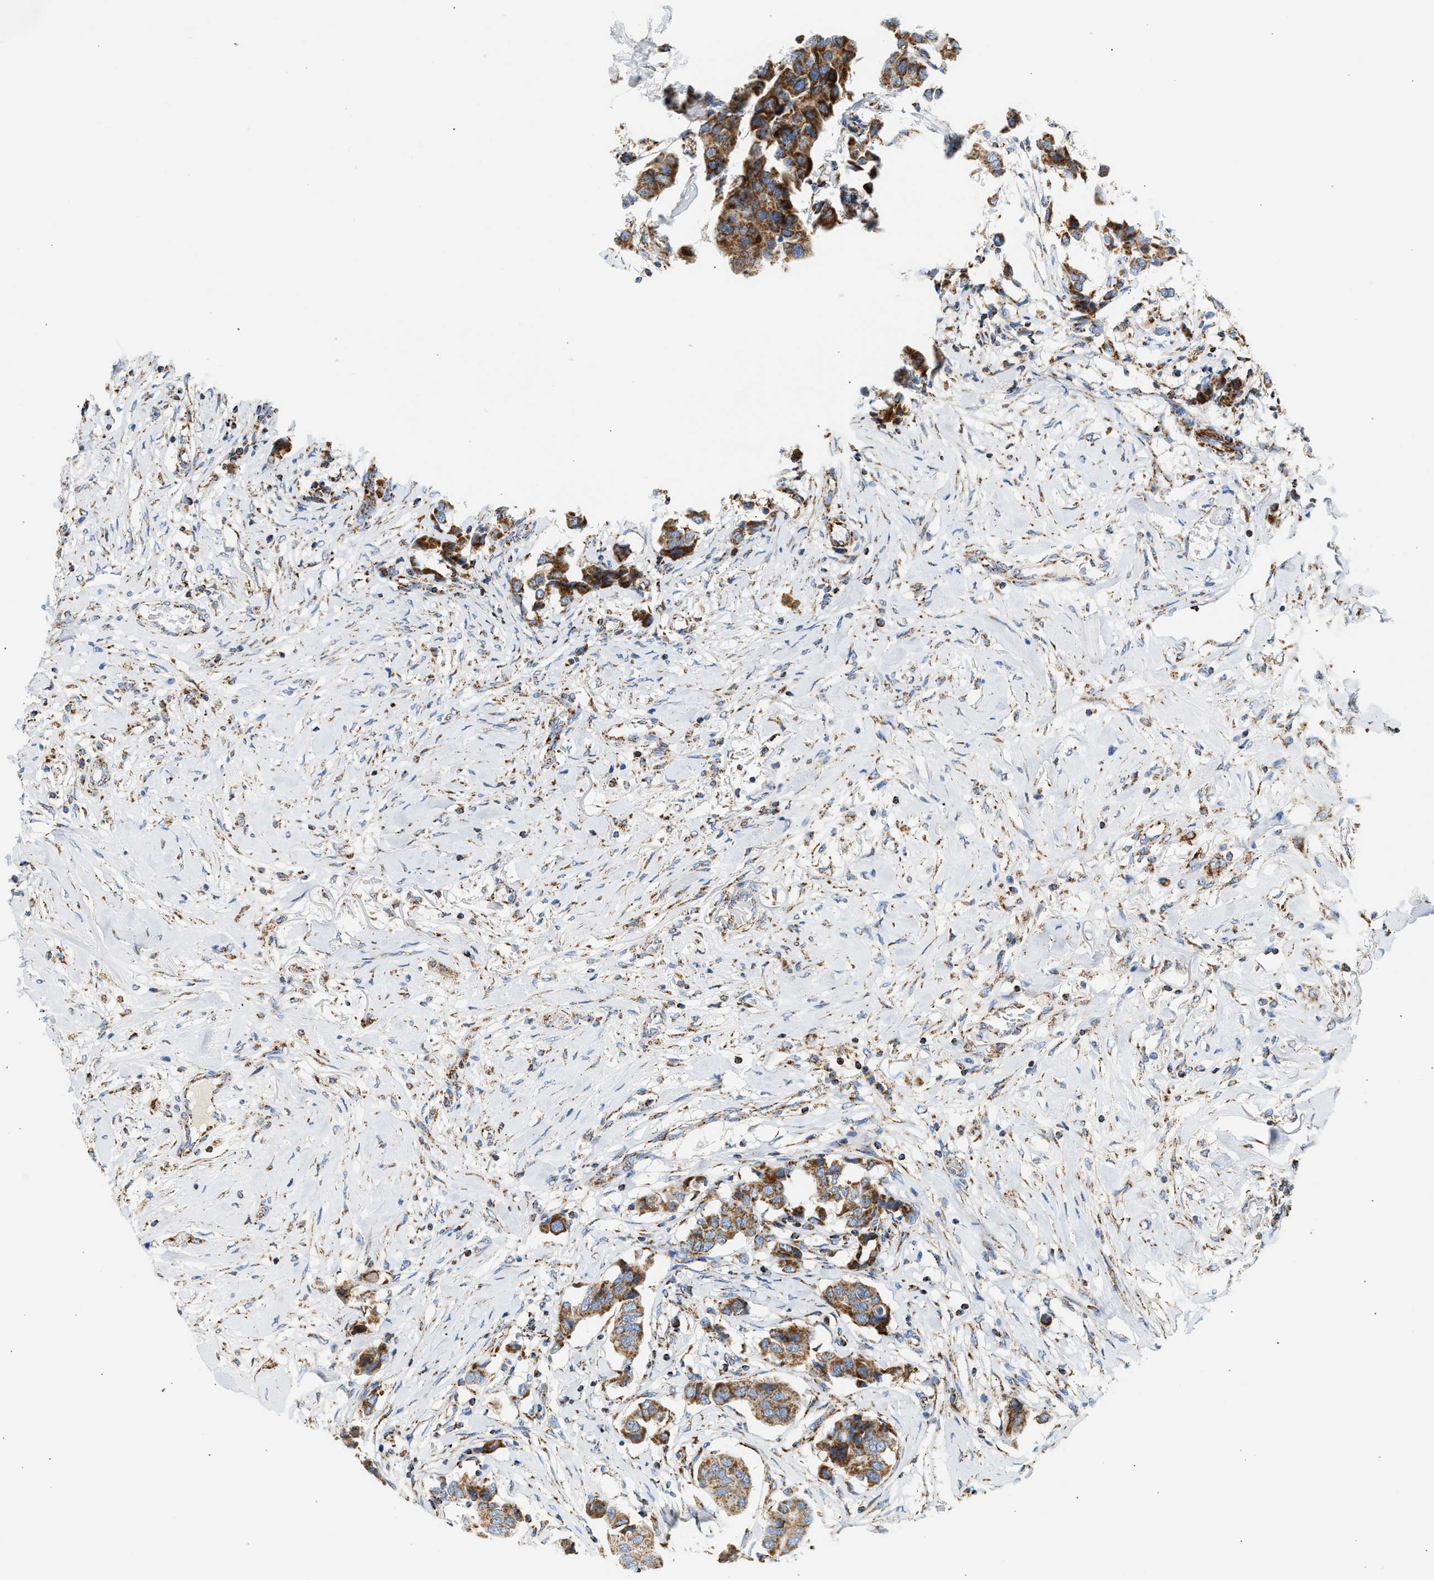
{"staining": {"intensity": "moderate", "quantity": ">75%", "location": "cytoplasmic/membranous"}, "tissue": "breast cancer", "cell_type": "Tumor cells", "image_type": "cancer", "snomed": [{"axis": "morphology", "description": "Duct carcinoma"}, {"axis": "topography", "description": "Breast"}], "caption": "This photomicrograph exhibits immunohistochemistry staining of infiltrating ductal carcinoma (breast), with medium moderate cytoplasmic/membranous staining in approximately >75% of tumor cells.", "gene": "OGDH", "patient": {"sex": "female", "age": 80}}